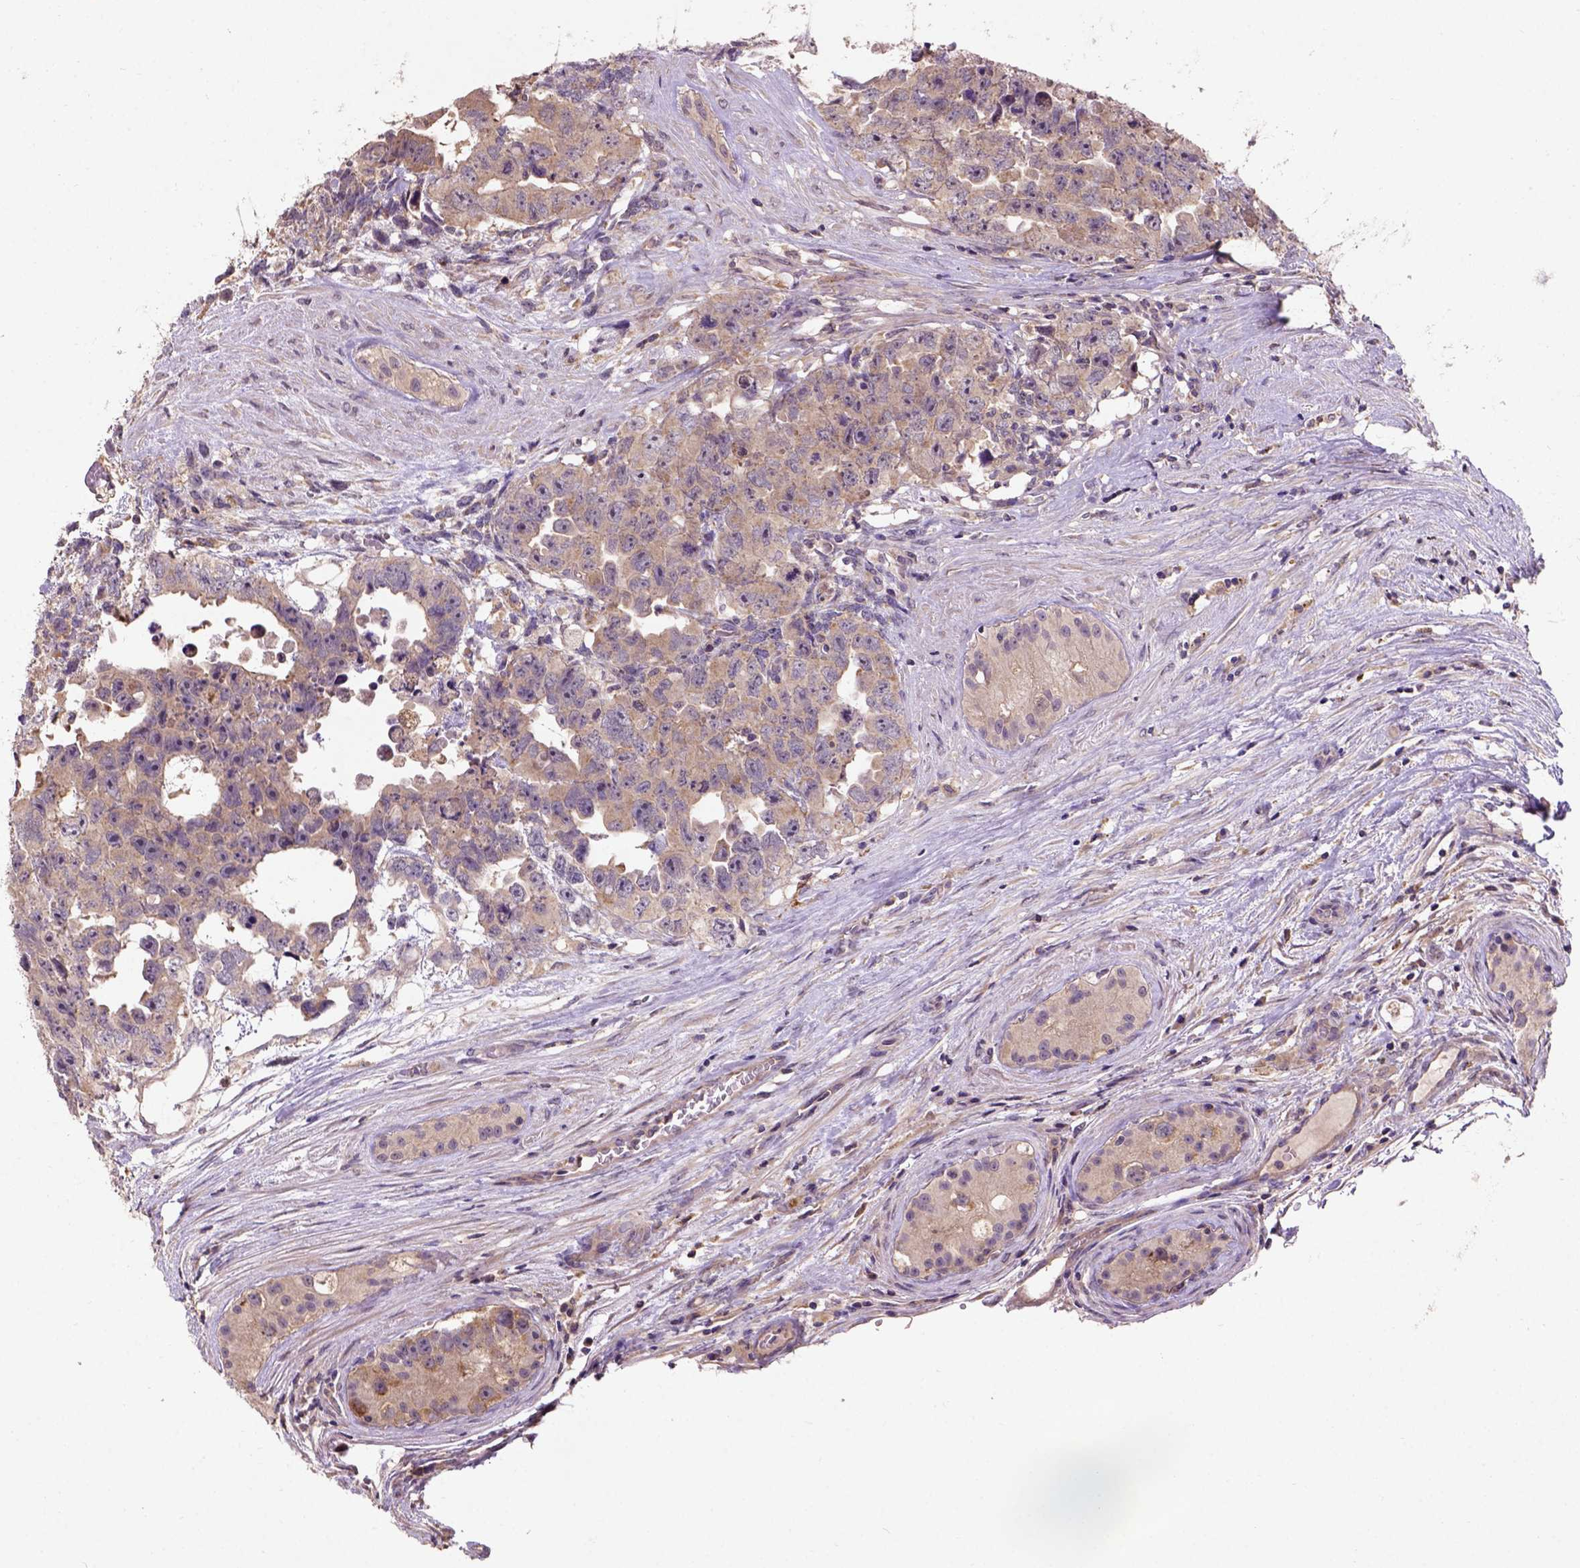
{"staining": {"intensity": "moderate", "quantity": ">75%", "location": "cytoplasmic/membranous"}, "tissue": "testis cancer", "cell_type": "Tumor cells", "image_type": "cancer", "snomed": [{"axis": "morphology", "description": "Carcinoma, Embryonal, NOS"}, {"axis": "topography", "description": "Testis"}], "caption": "Human testis embryonal carcinoma stained for a protein (brown) reveals moderate cytoplasmic/membranous positive staining in about >75% of tumor cells.", "gene": "KBTBD8", "patient": {"sex": "male", "age": 24}}